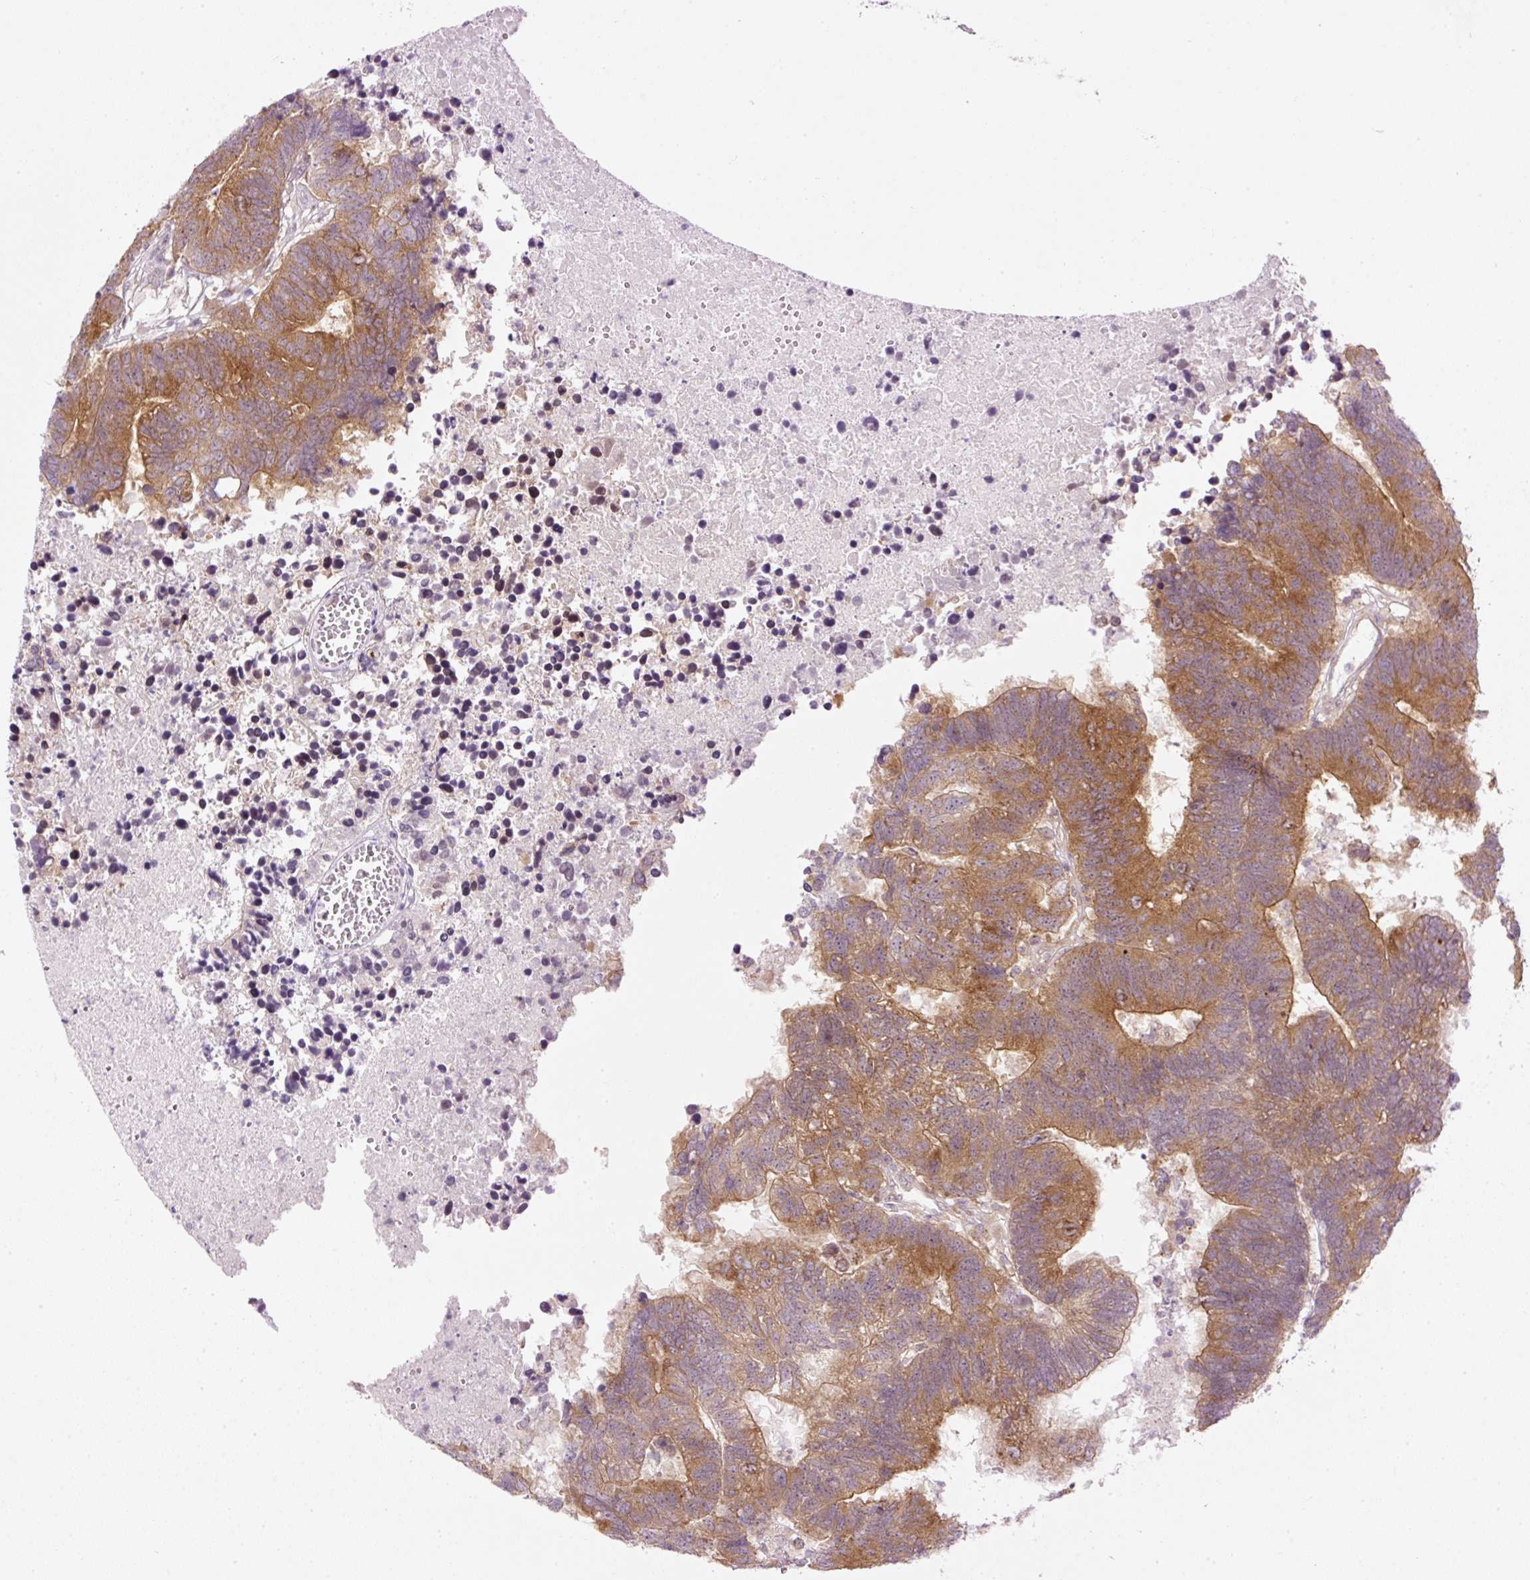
{"staining": {"intensity": "moderate", "quantity": ">75%", "location": "cytoplasmic/membranous"}, "tissue": "colorectal cancer", "cell_type": "Tumor cells", "image_type": "cancer", "snomed": [{"axis": "morphology", "description": "Adenocarcinoma, NOS"}, {"axis": "topography", "description": "Colon"}], "caption": "Colorectal cancer stained with IHC shows moderate cytoplasmic/membranous positivity in approximately >75% of tumor cells. Immunohistochemistry (ihc) stains the protein in brown and the nuclei are stained blue.", "gene": "MZT2B", "patient": {"sex": "female", "age": 48}}